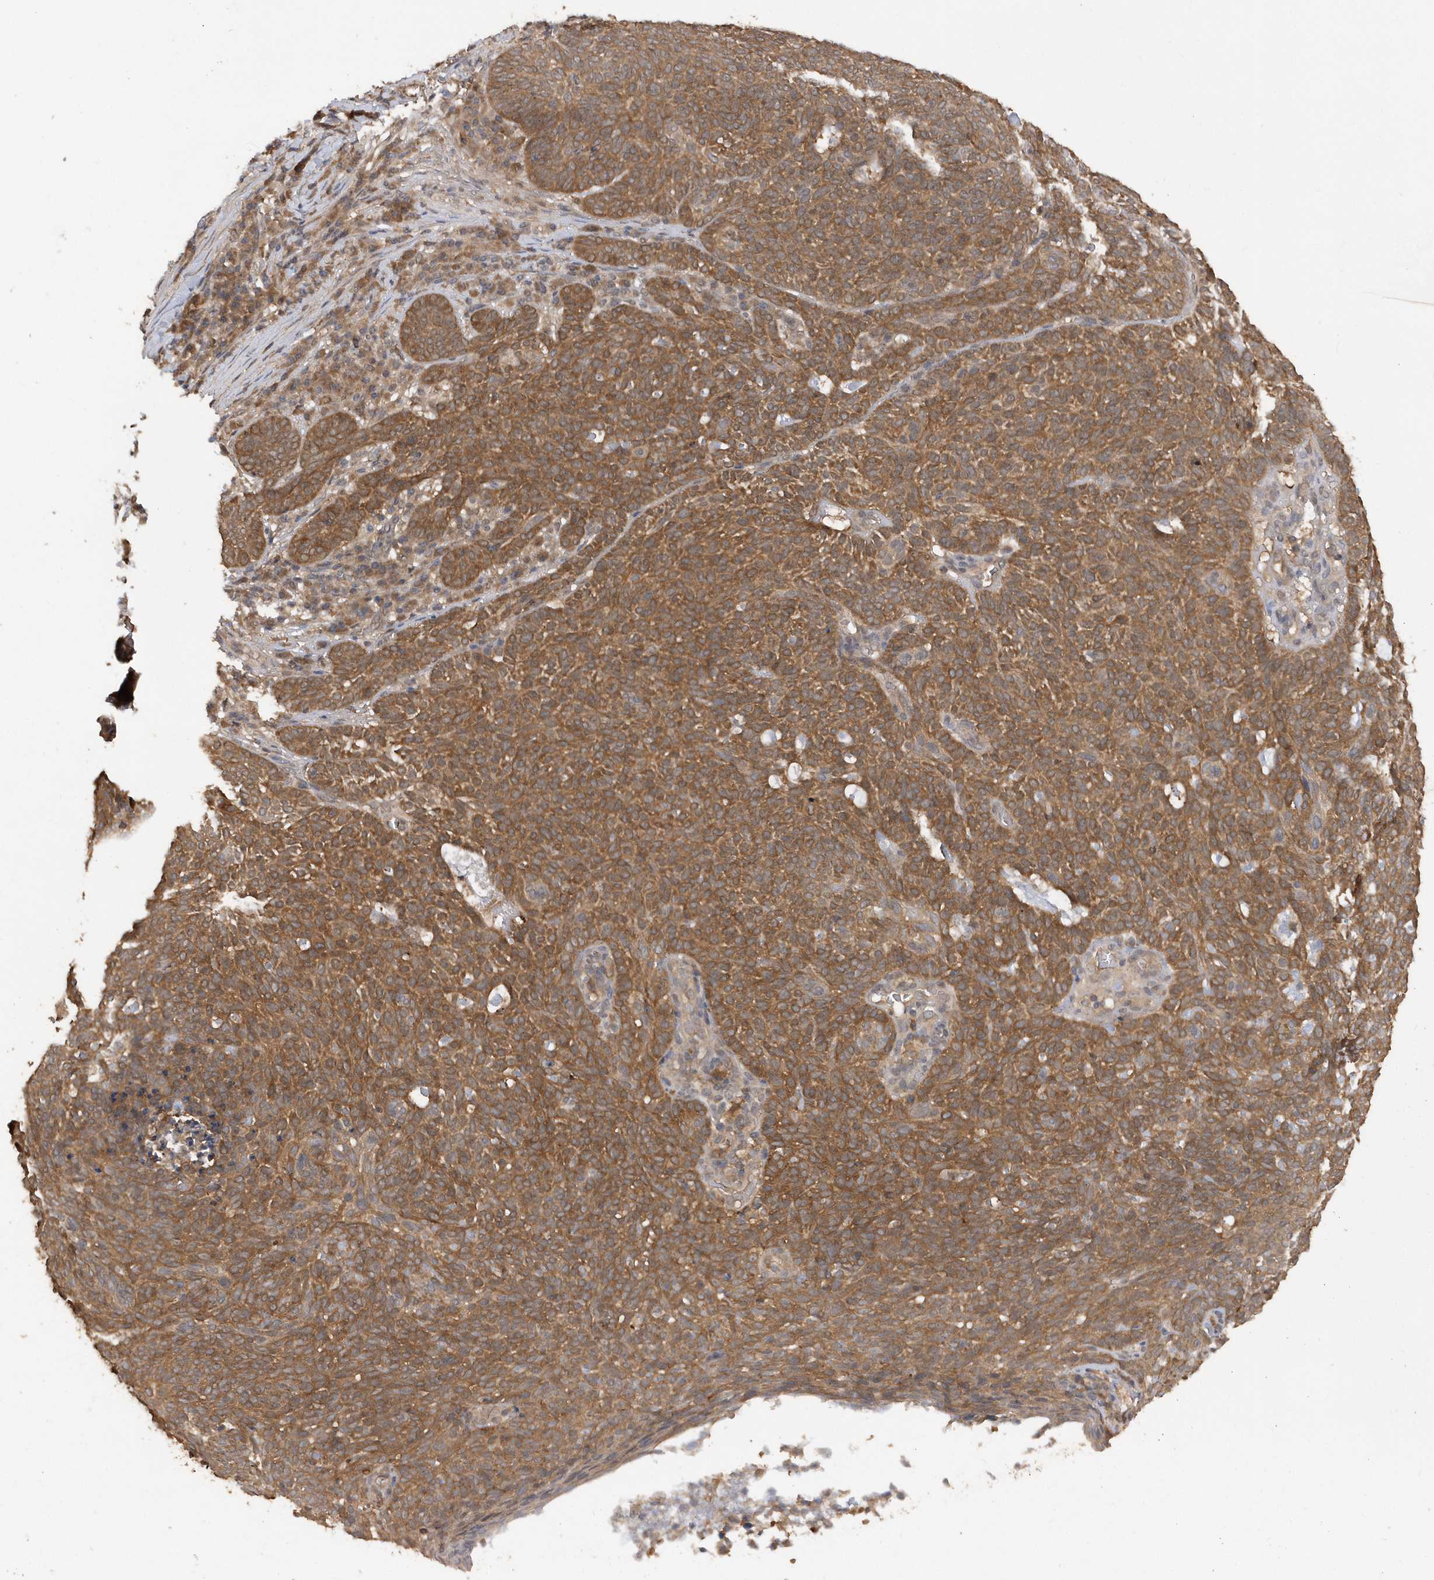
{"staining": {"intensity": "moderate", "quantity": ">75%", "location": "cytoplasmic/membranous"}, "tissue": "skin cancer", "cell_type": "Tumor cells", "image_type": "cancer", "snomed": [{"axis": "morphology", "description": "Squamous cell carcinoma, NOS"}, {"axis": "topography", "description": "Skin"}], "caption": "Skin cancer was stained to show a protein in brown. There is medium levels of moderate cytoplasmic/membranous positivity in about >75% of tumor cells.", "gene": "RPE", "patient": {"sex": "female", "age": 90}}